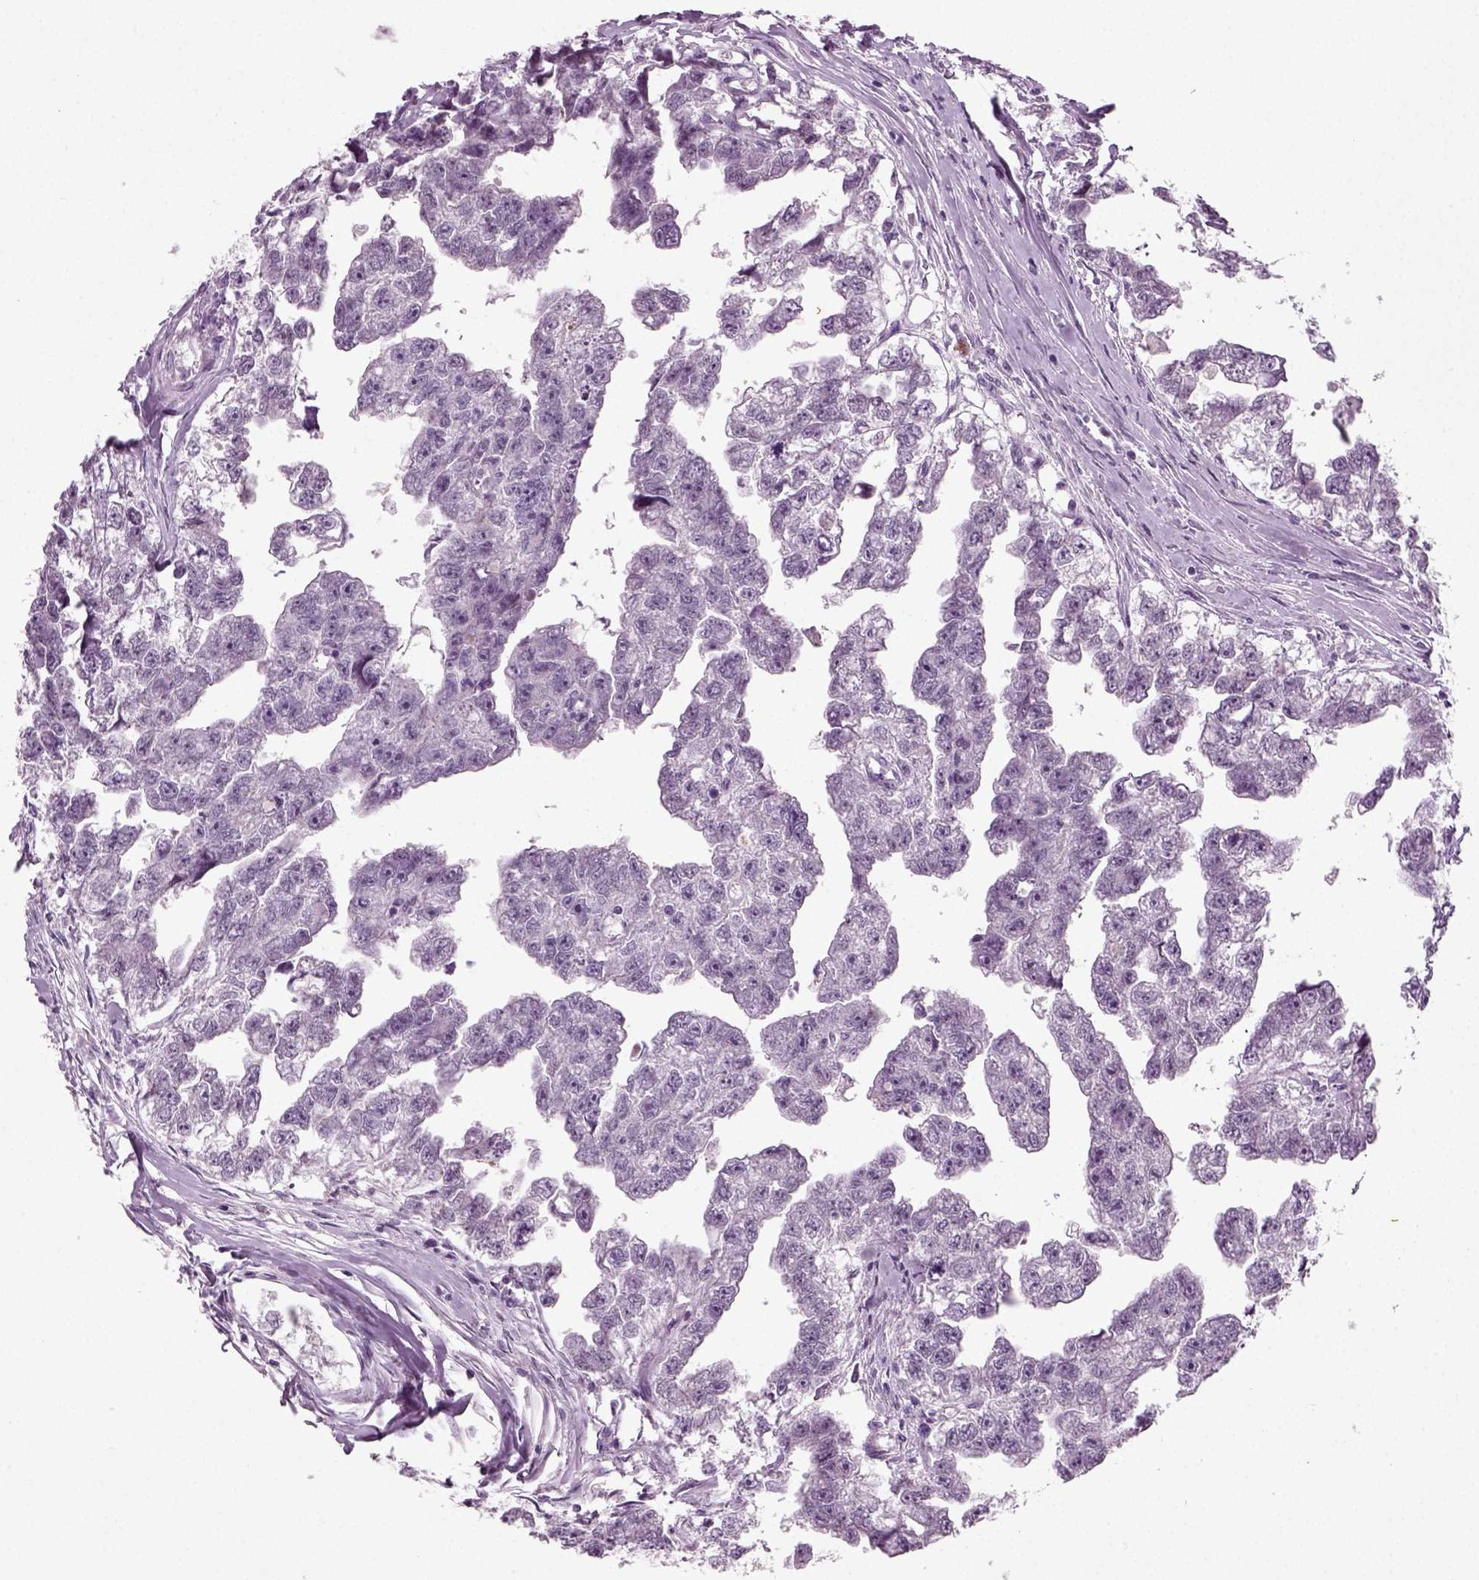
{"staining": {"intensity": "negative", "quantity": "none", "location": "none"}, "tissue": "testis cancer", "cell_type": "Tumor cells", "image_type": "cancer", "snomed": [{"axis": "morphology", "description": "Carcinoma, Embryonal, NOS"}, {"axis": "morphology", "description": "Teratoma, malignant, NOS"}, {"axis": "topography", "description": "Testis"}], "caption": "The IHC photomicrograph has no significant staining in tumor cells of testis cancer (embryonal carcinoma) tissue.", "gene": "SYNGAP1", "patient": {"sex": "male", "age": 44}}